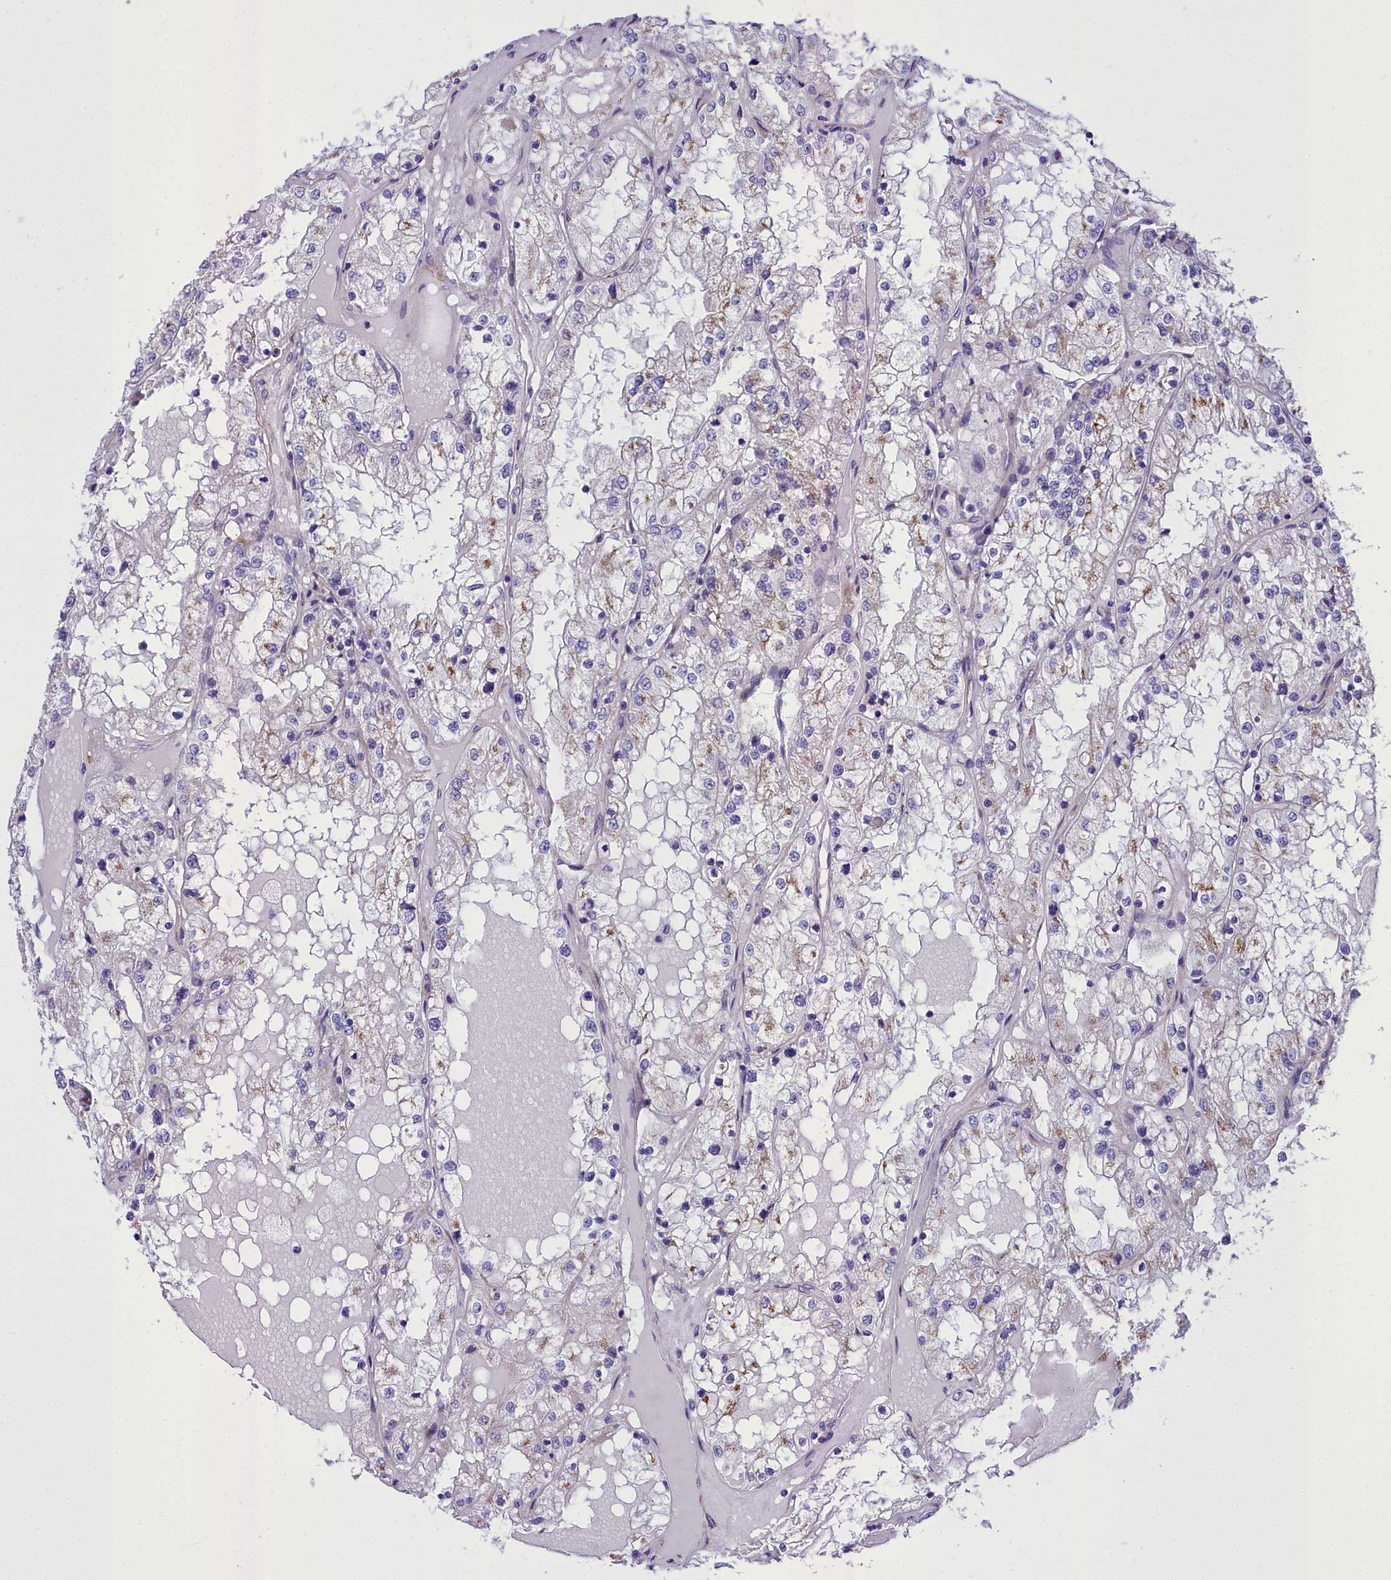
{"staining": {"intensity": "weak", "quantity": "<25%", "location": "cytoplasmic/membranous"}, "tissue": "renal cancer", "cell_type": "Tumor cells", "image_type": "cancer", "snomed": [{"axis": "morphology", "description": "Adenocarcinoma, NOS"}, {"axis": "topography", "description": "Kidney"}], "caption": "Micrograph shows no protein positivity in tumor cells of renal cancer (adenocarcinoma) tissue.", "gene": "GFRA1", "patient": {"sex": "male", "age": 68}}